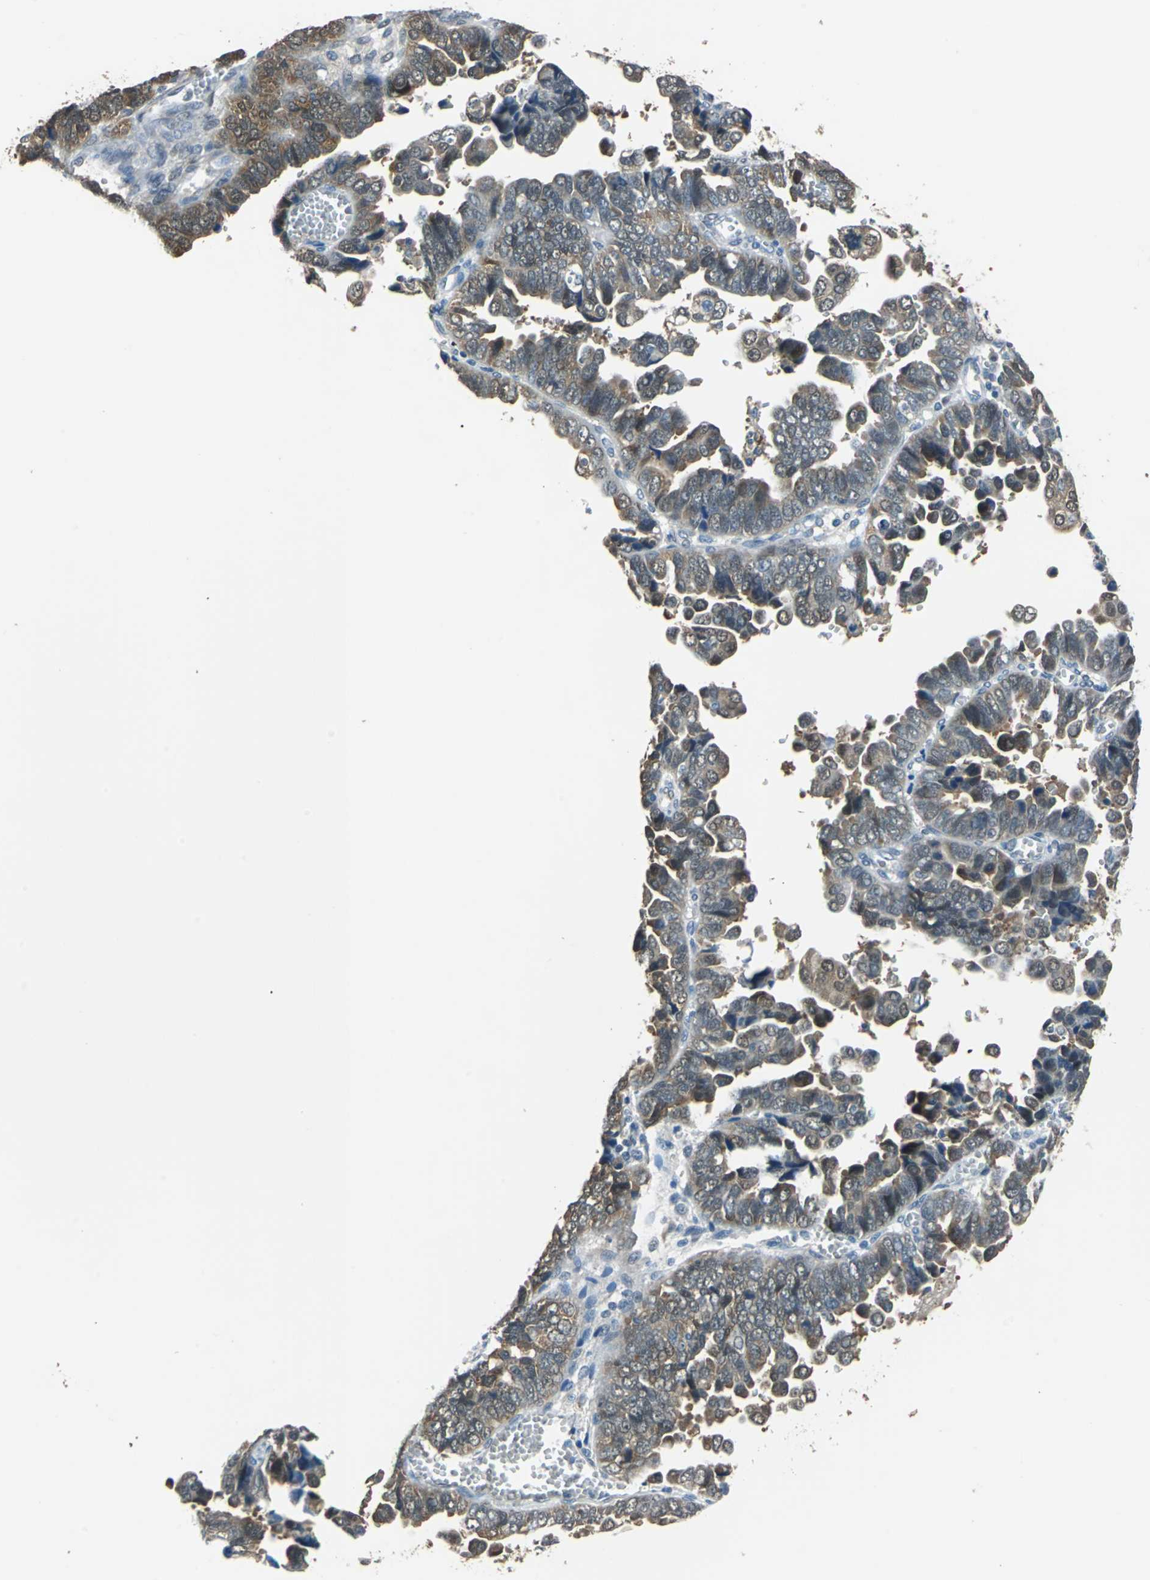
{"staining": {"intensity": "moderate", "quantity": ">75%", "location": "cytoplasmic/membranous"}, "tissue": "endometrial cancer", "cell_type": "Tumor cells", "image_type": "cancer", "snomed": [{"axis": "morphology", "description": "Adenocarcinoma, NOS"}, {"axis": "topography", "description": "Endometrium"}], "caption": "Human adenocarcinoma (endometrial) stained for a protein (brown) displays moderate cytoplasmic/membranous positive staining in approximately >75% of tumor cells.", "gene": "FKBP4", "patient": {"sex": "female", "age": 75}}